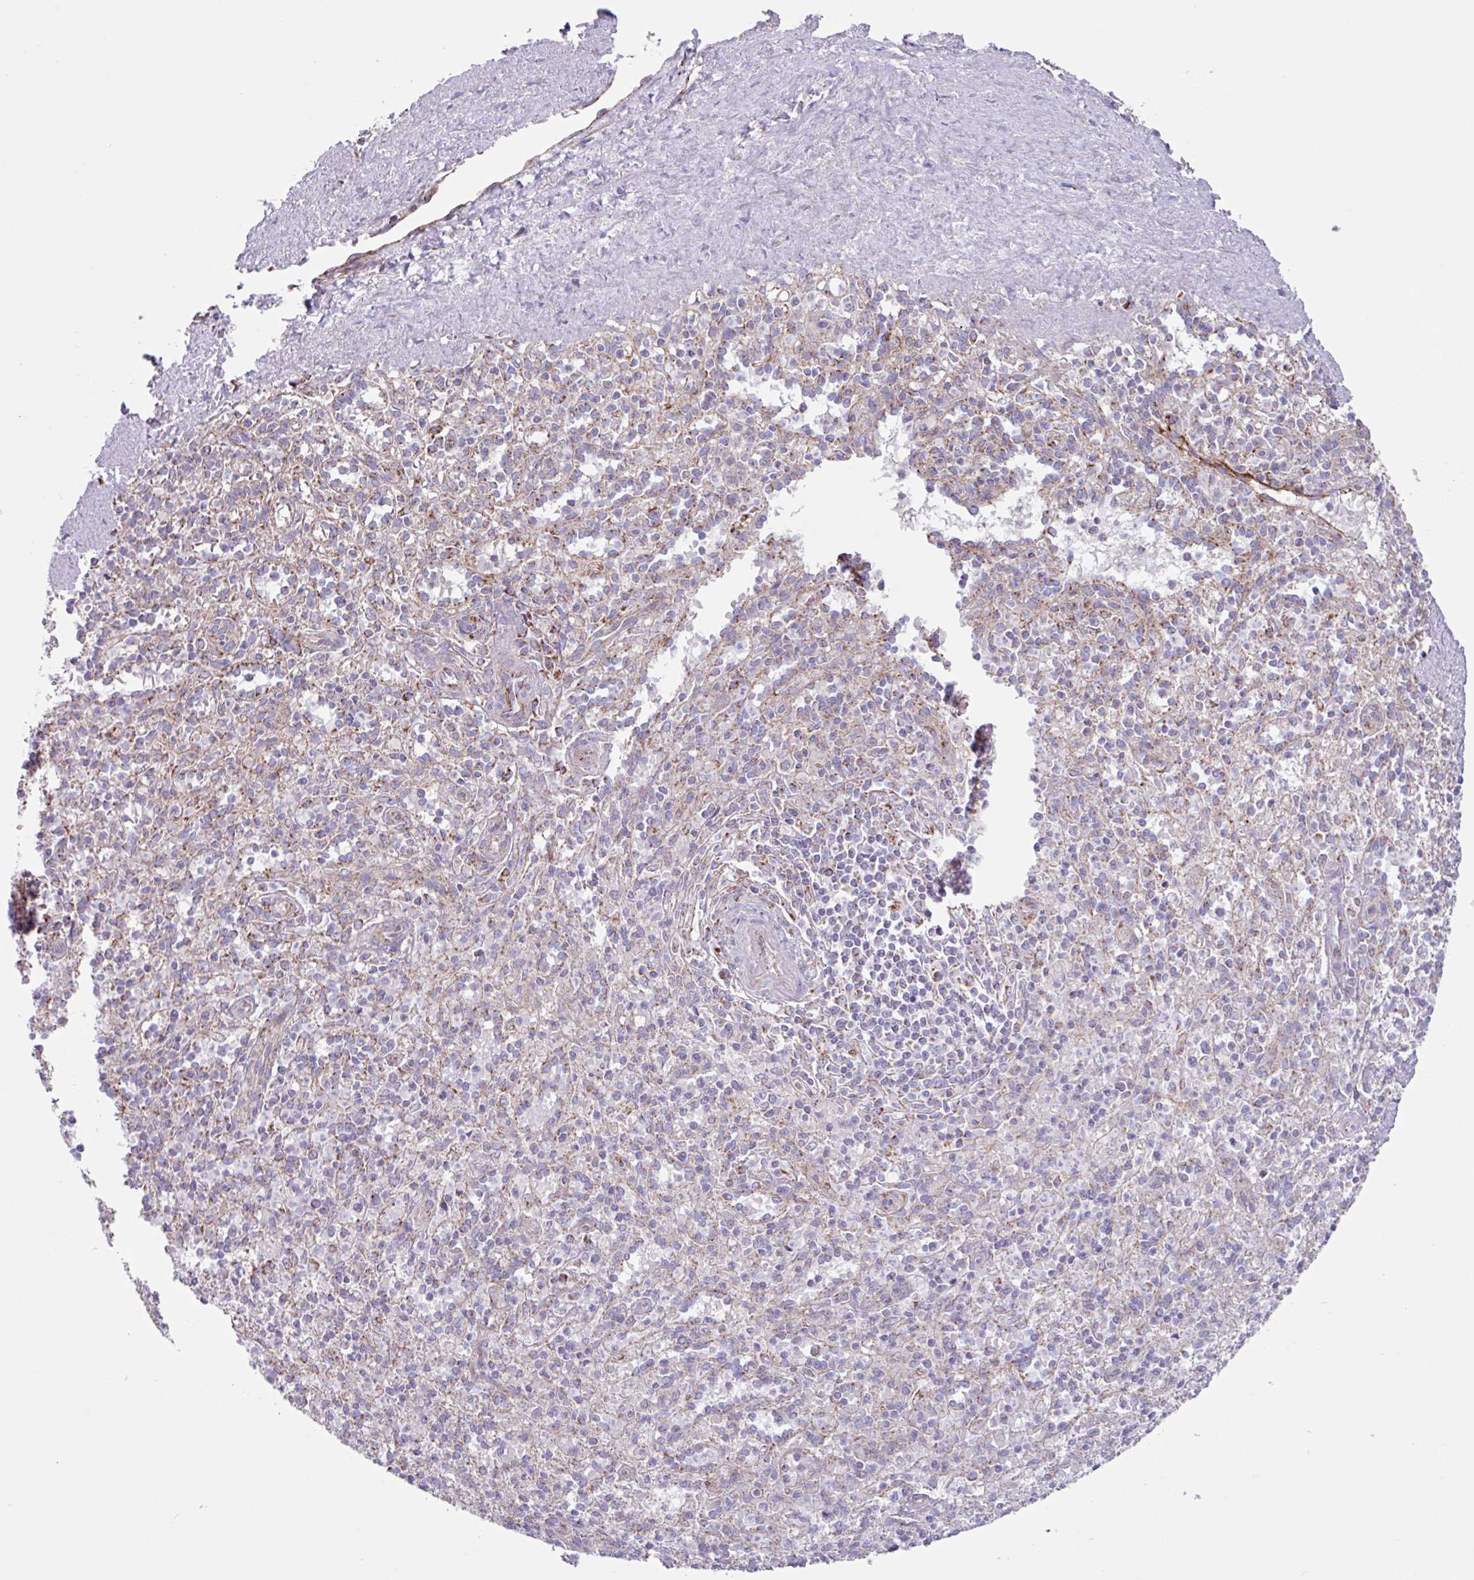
{"staining": {"intensity": "moderate", "quantity": "<25%", "location": "cytoplasmic/membranous"}, "tissue": "spleen", "cell_type": "Cells in red pulp", "image_type": "normal", "snomed": [{"axis": "morphology", "description": "Normal tissue, NOS"}, {"axis": "topography", "description": "Spleen"}], "caption": "Protein expression analysis of unremarkable human spleen reveals moderate cytoplasmic/membranous positivity in approximately <25% of cells in red pulp. (DAB IHC with brightfield microscopy, high magnification).", "gene": "OTULIN", "patient": {"sex": "female", "age": 70}}